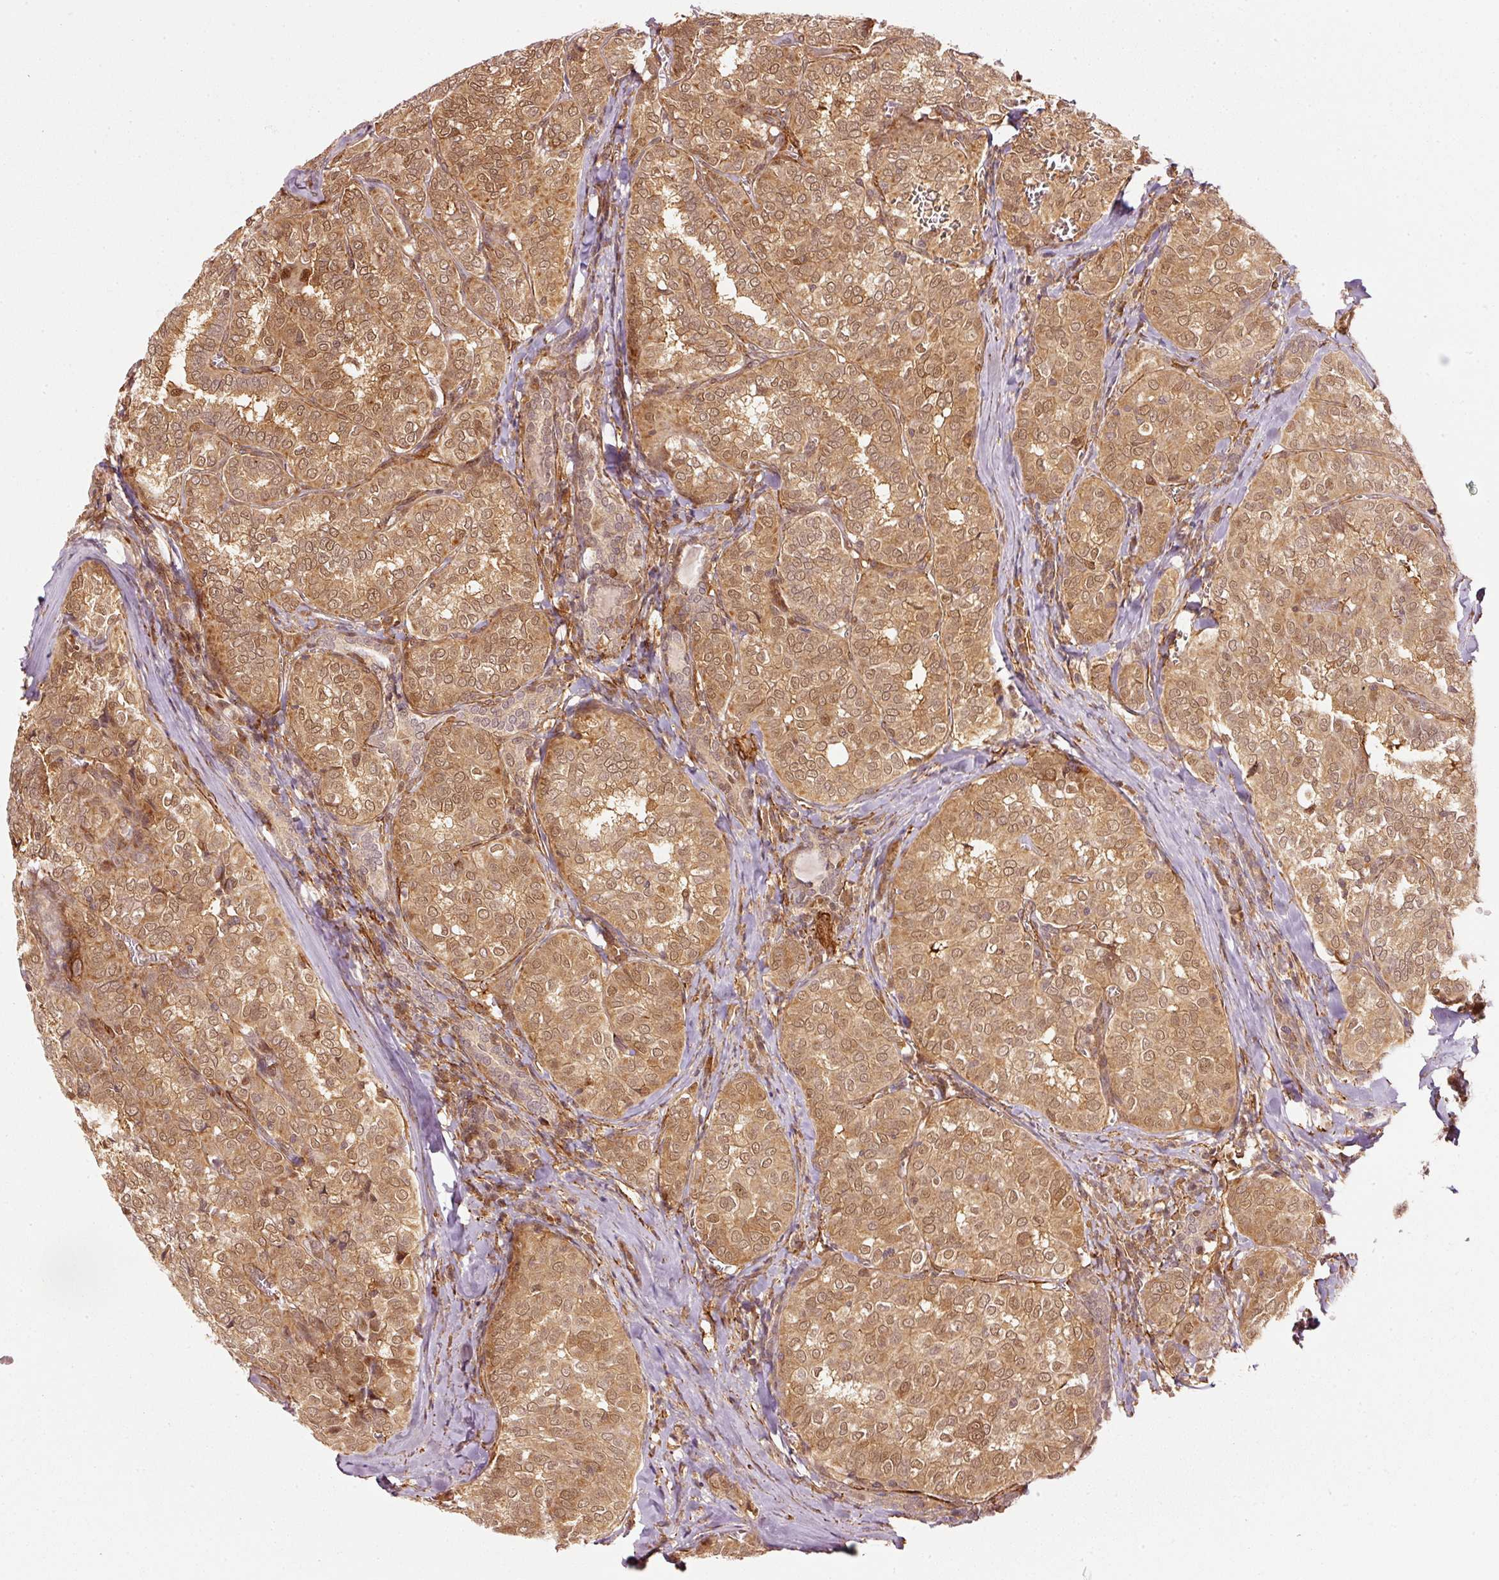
{"staining": {"intensity": "moderate", "quantity": ">75%", "location": "cytoplasmic/membranous,nuclear"}, "tissue": "thyroid cancer", "cell_type": "Tumor cells", "image_type": "cancer", "snomed": [{"axis": "morphology", "description": "Papillary adenocarcinoma, NOS"}, {"axis": "topography", "description": "Thyroid gland"}], "caption": "Papillary adenocarcinoma (thyroid) tissue displays moderate cytoplasmic/membranous and nuclear expression in approximately >75% of tumor cells, visualized by immunohistochemistry.", "gene": "PSMD1", "patient": {"sex": "female", "age": 30}}